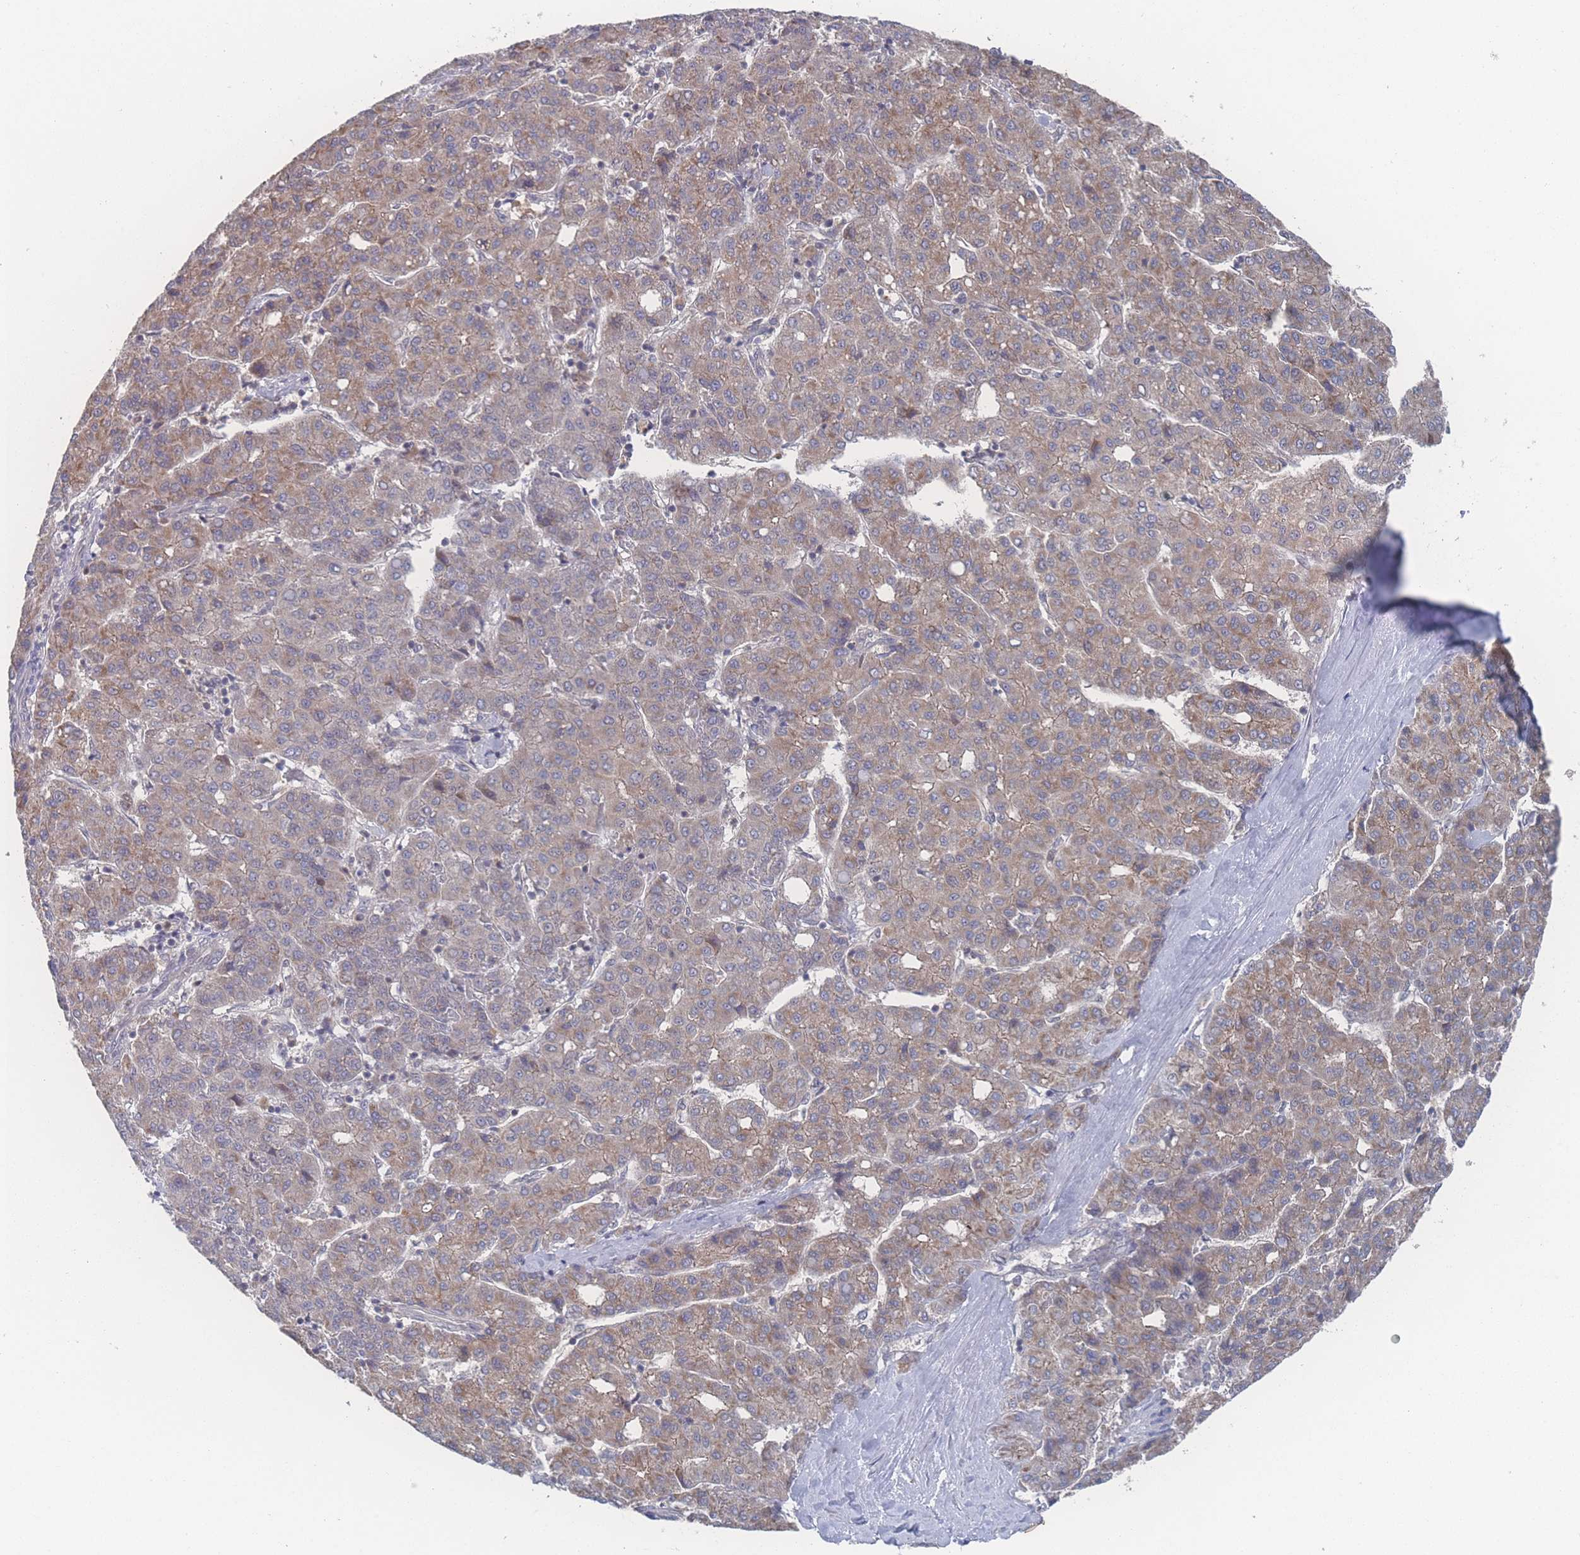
{"staining": {"intensity": "weak", "quantity": ">75%", "location": "cytoplasmic/membranous"}, "tissue": "liver cancer", "cell_type": "Tumor cells", "image_type": "cancer", "snomed": [{"axis": "morphology", "description": "Carcinoma, Hepatocellular, NOS"}, {"axis": "topography", "description": "Liver"}], "caption": "This histopathology image reveals liver cancer stained with immunohistochemistry (IHC) to label a protein in brown. The cytoplasmic/membranous of tumor cells show weak positivity for the protein. Nuclei are counter-stained blue.", "gene": "NBEAL1", "patient": {"sex": "male", "age": 65}}